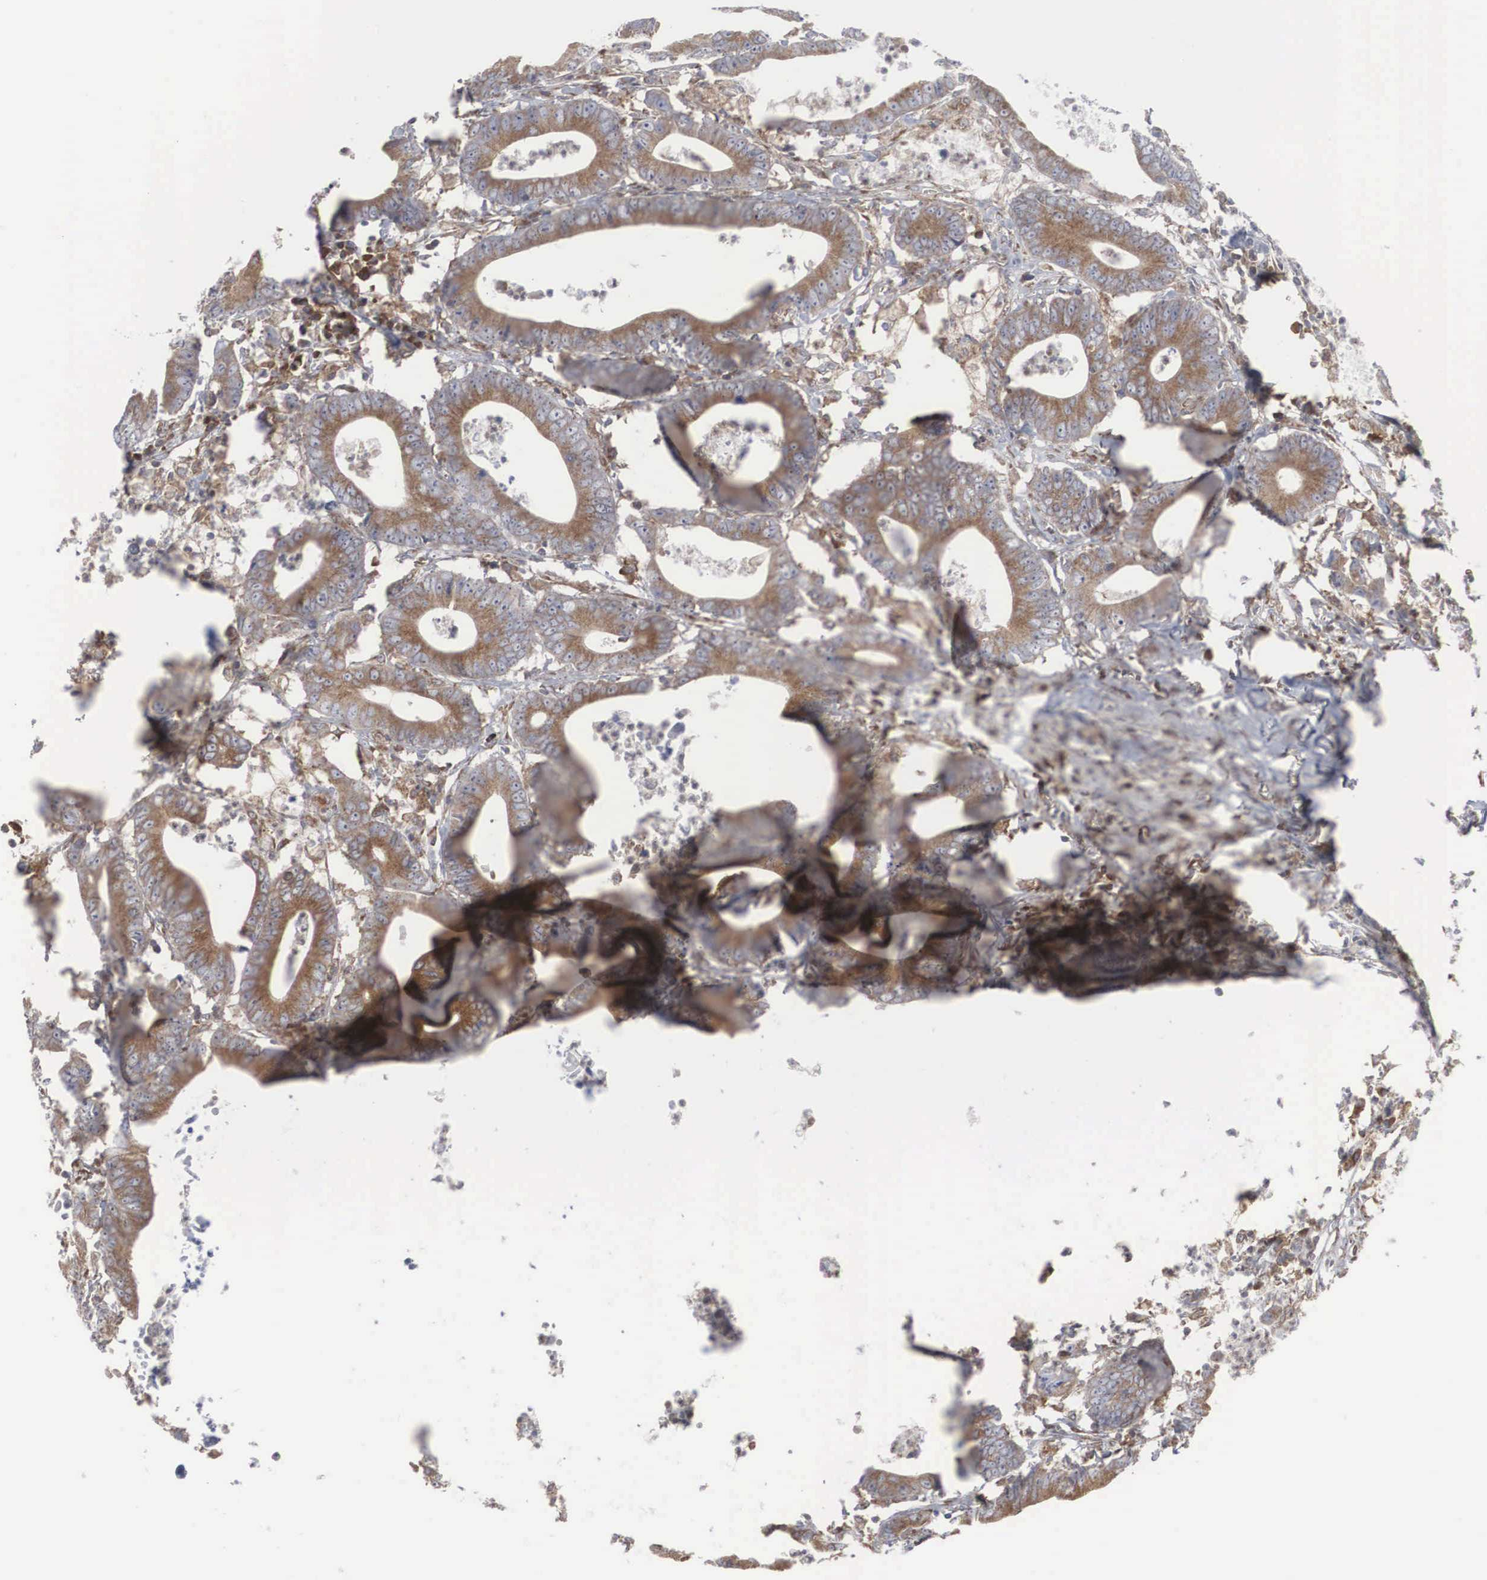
{"staining": {"intensity": "strong", "quantity": ">75%", "location": "cytoplasmic/membranous"}, "tissue": "colorectal cancer", "cell_type": "Tumor cells", "image_type": "cancer", "snomed": [{"axis": "morphology", "description": "Adenocarcinoma, NOS"}, {"axis": "topography", "description": "Colon"}], "caption": "Colorectal cancer (adenocarcinoma) stained for a protein shows strong cytoplasmic/membranous positivity in tumor cells. (DAB IHC with brightfield microscopy, high magnification).", "gene": "MIA2", "patient": {"sex": "male", "age": 55}}